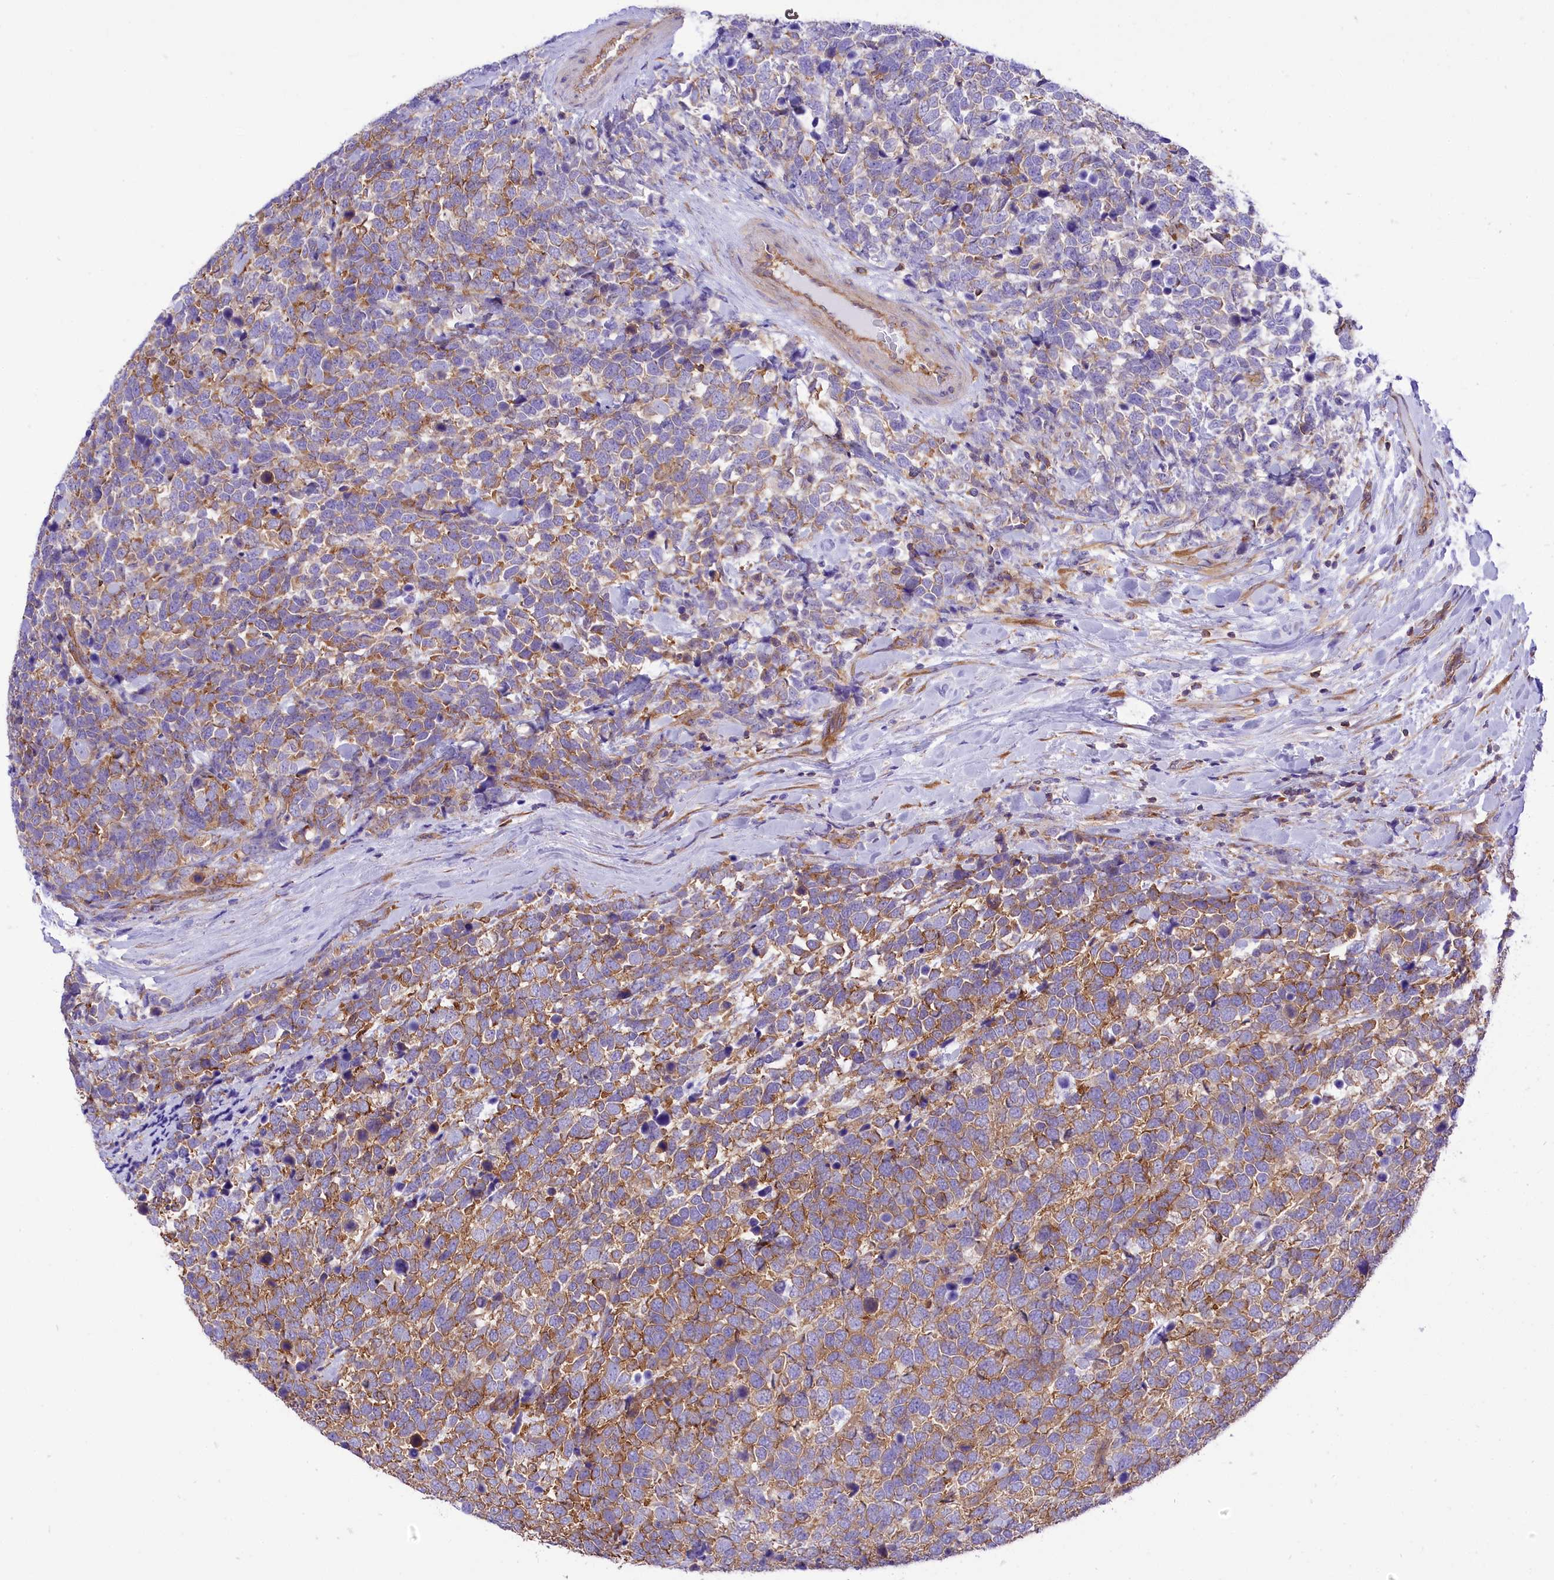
{"staining": {"intensity": "moderate", "quantity": "25%-75%", "location": "cytoplasmic/membranous"}, "tissue": "urothelial cancer", "cell_type": "Tumor cells", "image_type": "cancer", "snomed": [{"axis": "morphology", "description": "Urothelial carcinoma, High grade"}, {"axis": "topography", "description": "Urinary bladder"}], "caption": "Urothelial cancer tissue reveals moderate cytoplasmic/membranous positivity in about 25%-75% of tumor cells, visualized by immunohistochemistry. (brown staining indicates protein expression, while blue staining denotes nuclei).", "gene": "SEPTIN9", "patient": {"sex": "female", "age": 82}}